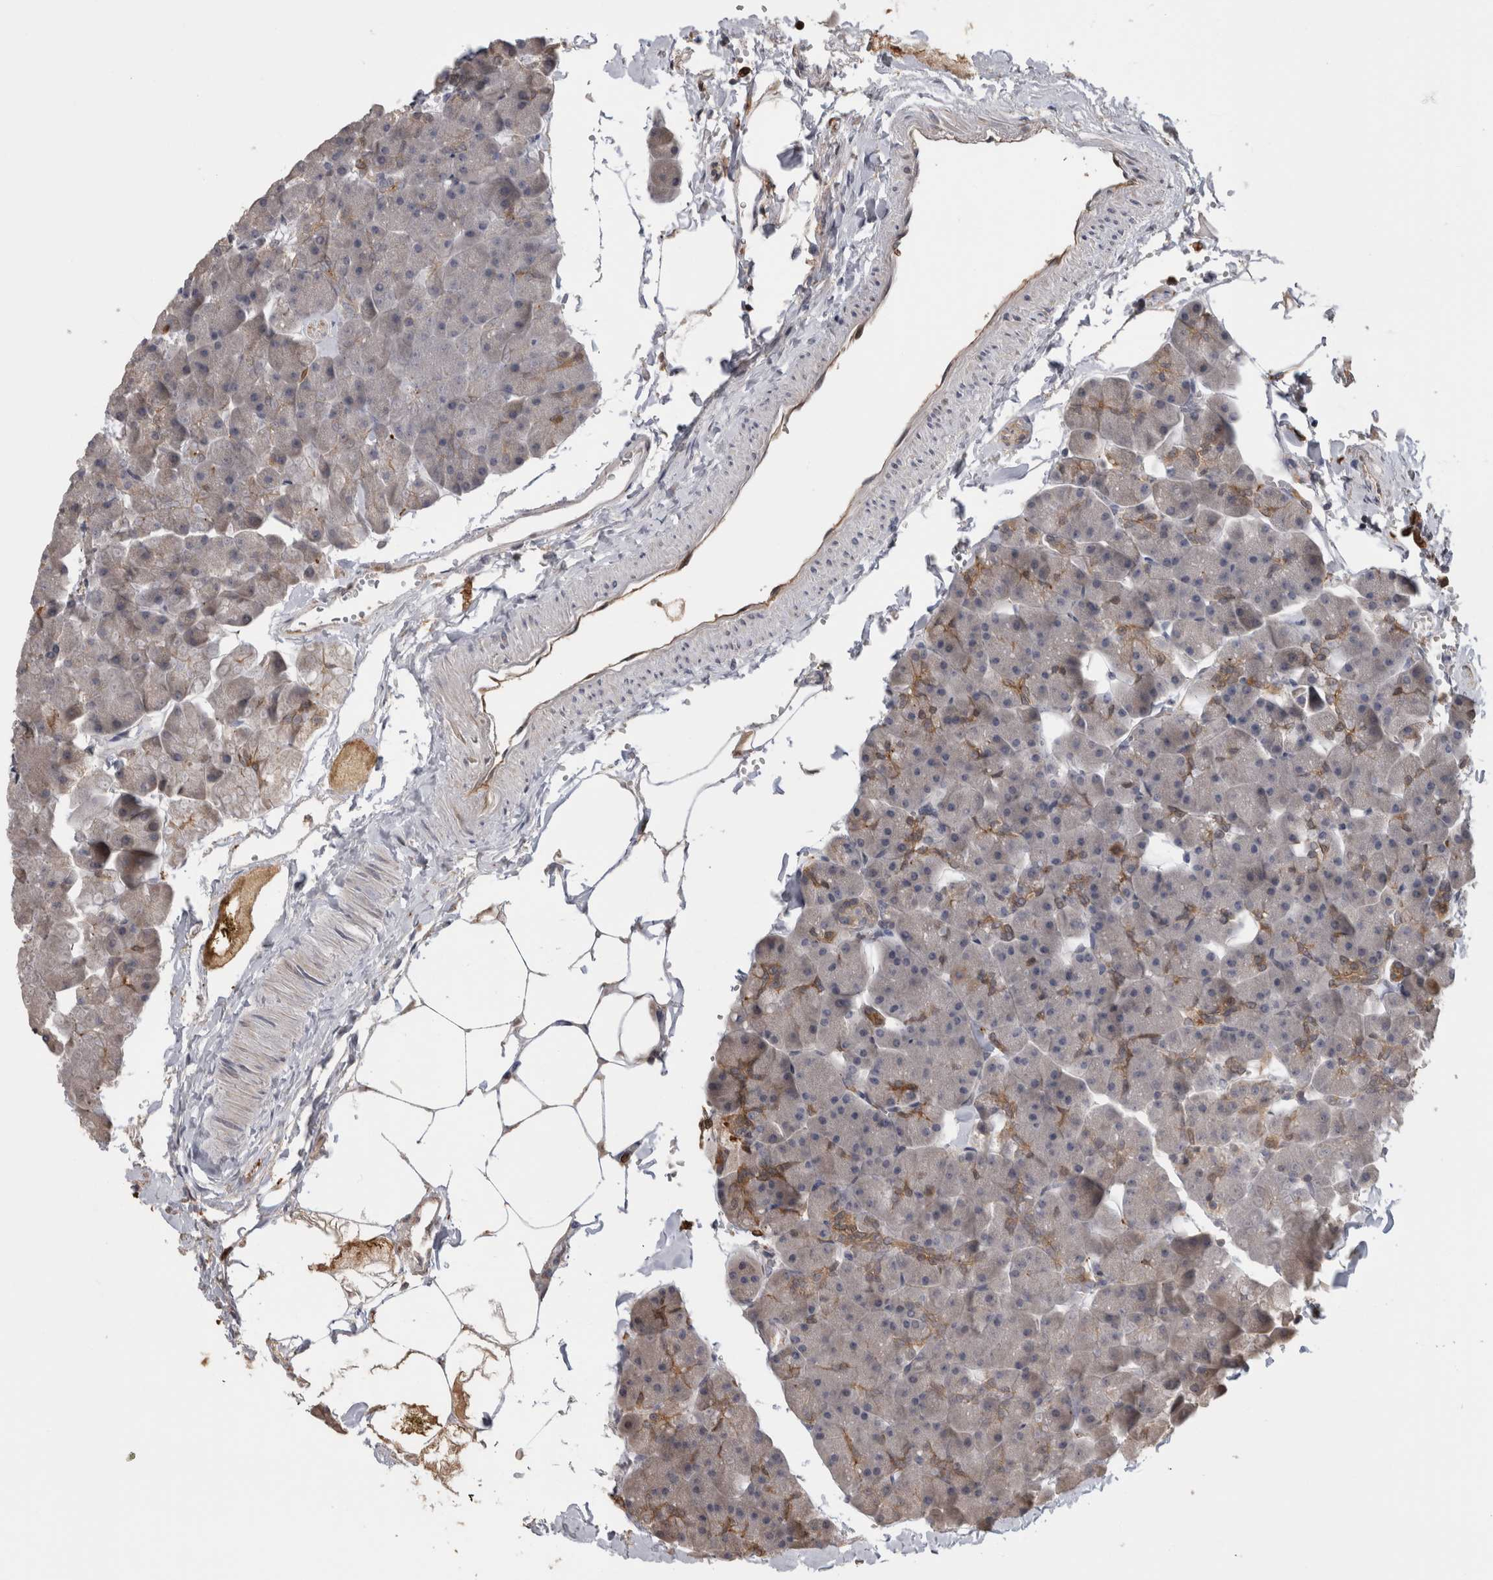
{"staining": {"intensity": "moderate", "quantity": "25%-75%", "location": "cytoplasmic/membranous"}, "tissue": "pancreas", "cell_type": "Exocrine glandular cells", "image_type": "normal", "snomed": [{"axis": "morphology", "description": "Normal tissue, NOS"}, {"axis": "topography", "description": "Pancreas"}], "caption": "IHC (DAB (3,3'-diaminobenzidine)) staining of normal pancreas exhibits moderate cytoplasmic/membranous protein staining in about 25%-75% of exocrine glandular cells. IHC stains the protein in brown and the nuclei are stained blue.", "gene": "USH1G", "patient": {"sex": "male", "age": 35}}